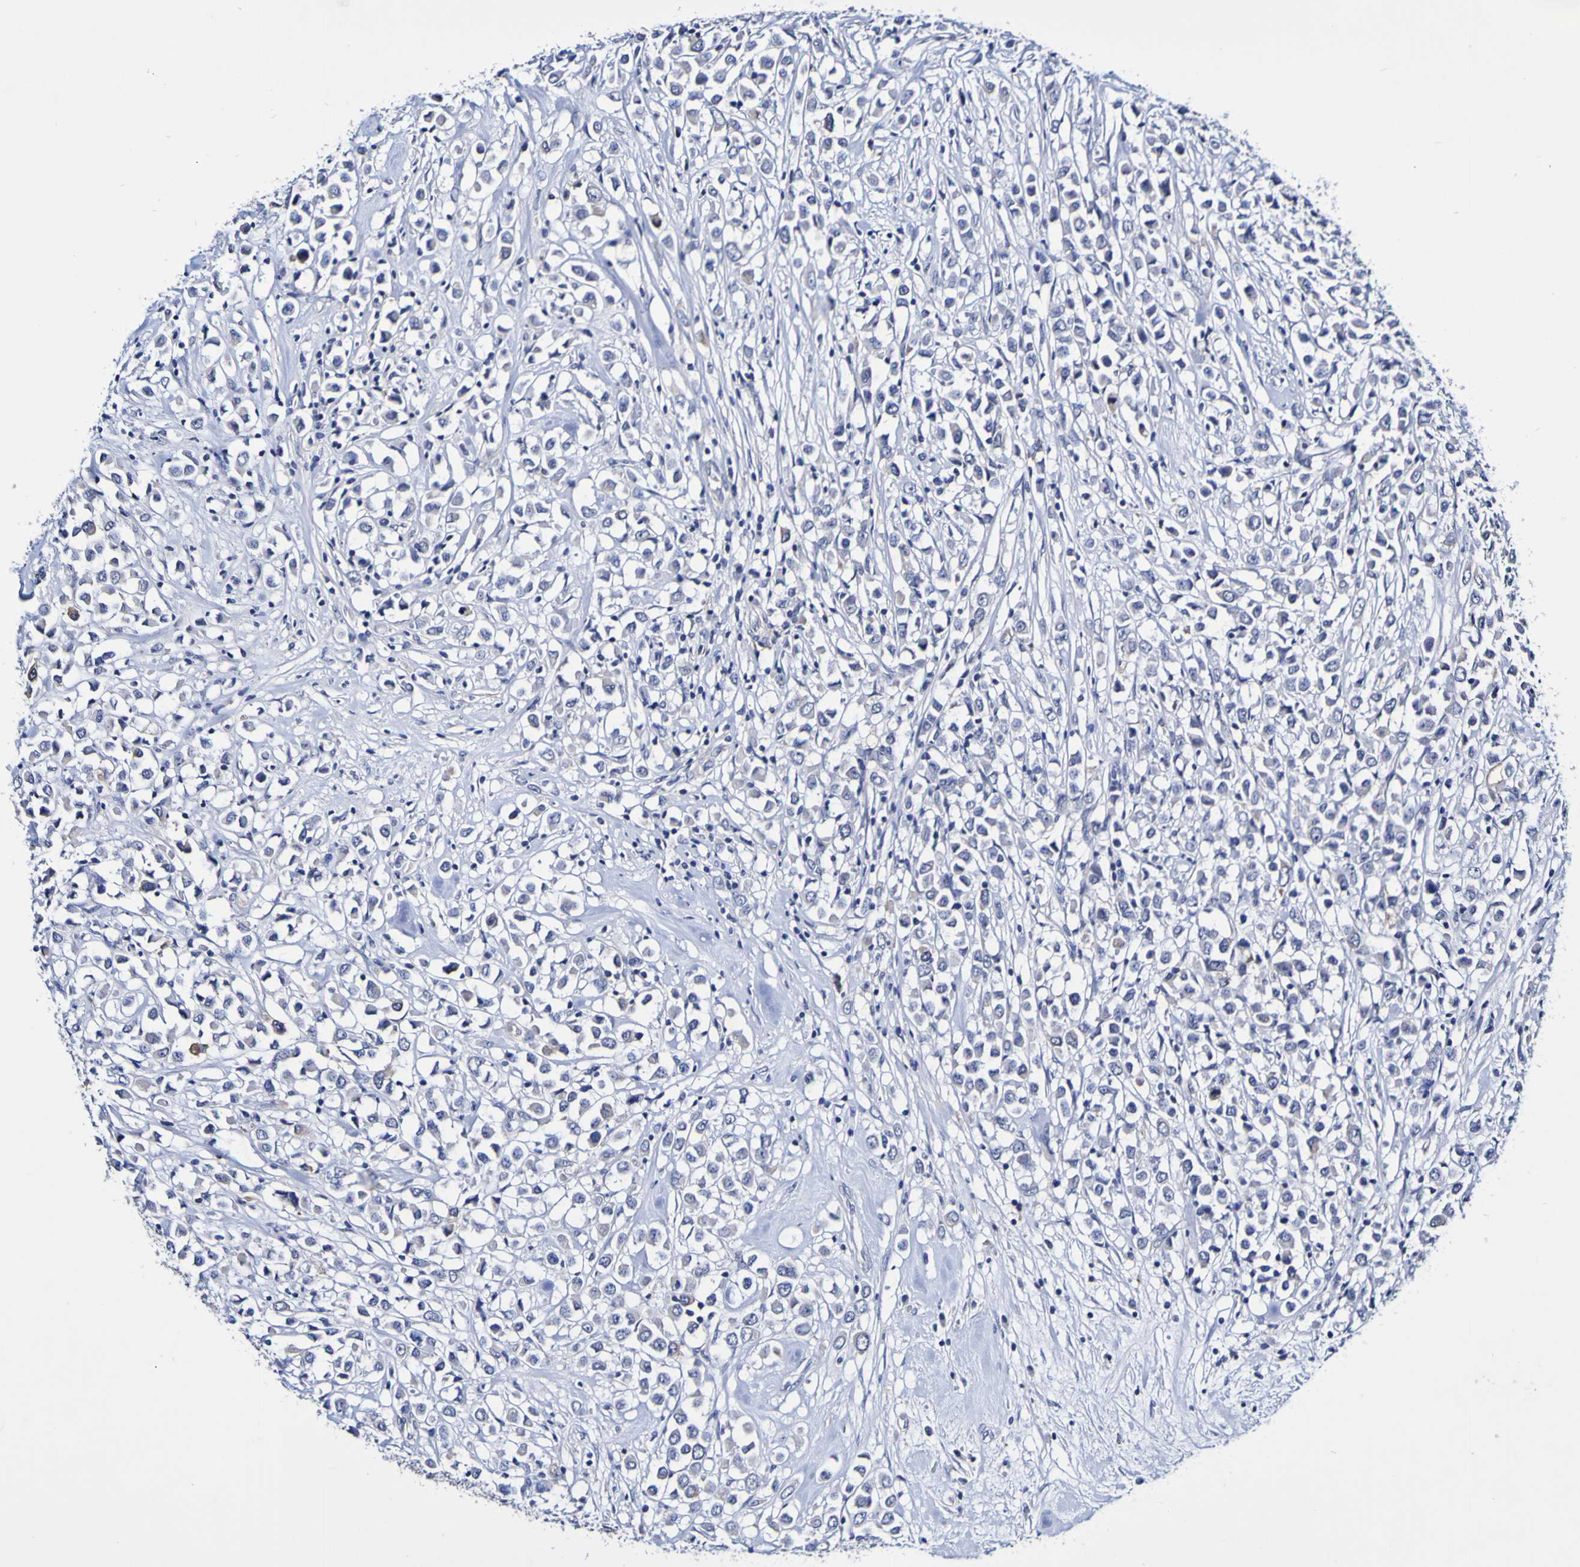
{"staining": {"intensity": "weak", "quantity": "<25%", "location": "cytoplasmic/membranous"}, "tissue": "breast cancer", "cell_type": "Tumor cells", "image_type": "cancer", "snomed": [{"axis": "morphology", "description": "Duct carcinoma"}, {"axis": "topography", "description": "Breast"}], "caption": "The image shows no staining of tumor cells in breast invasive ductal carcinoma.", "gene": "ACVR1C", "patient": {"sex": "female", "age": 61}}